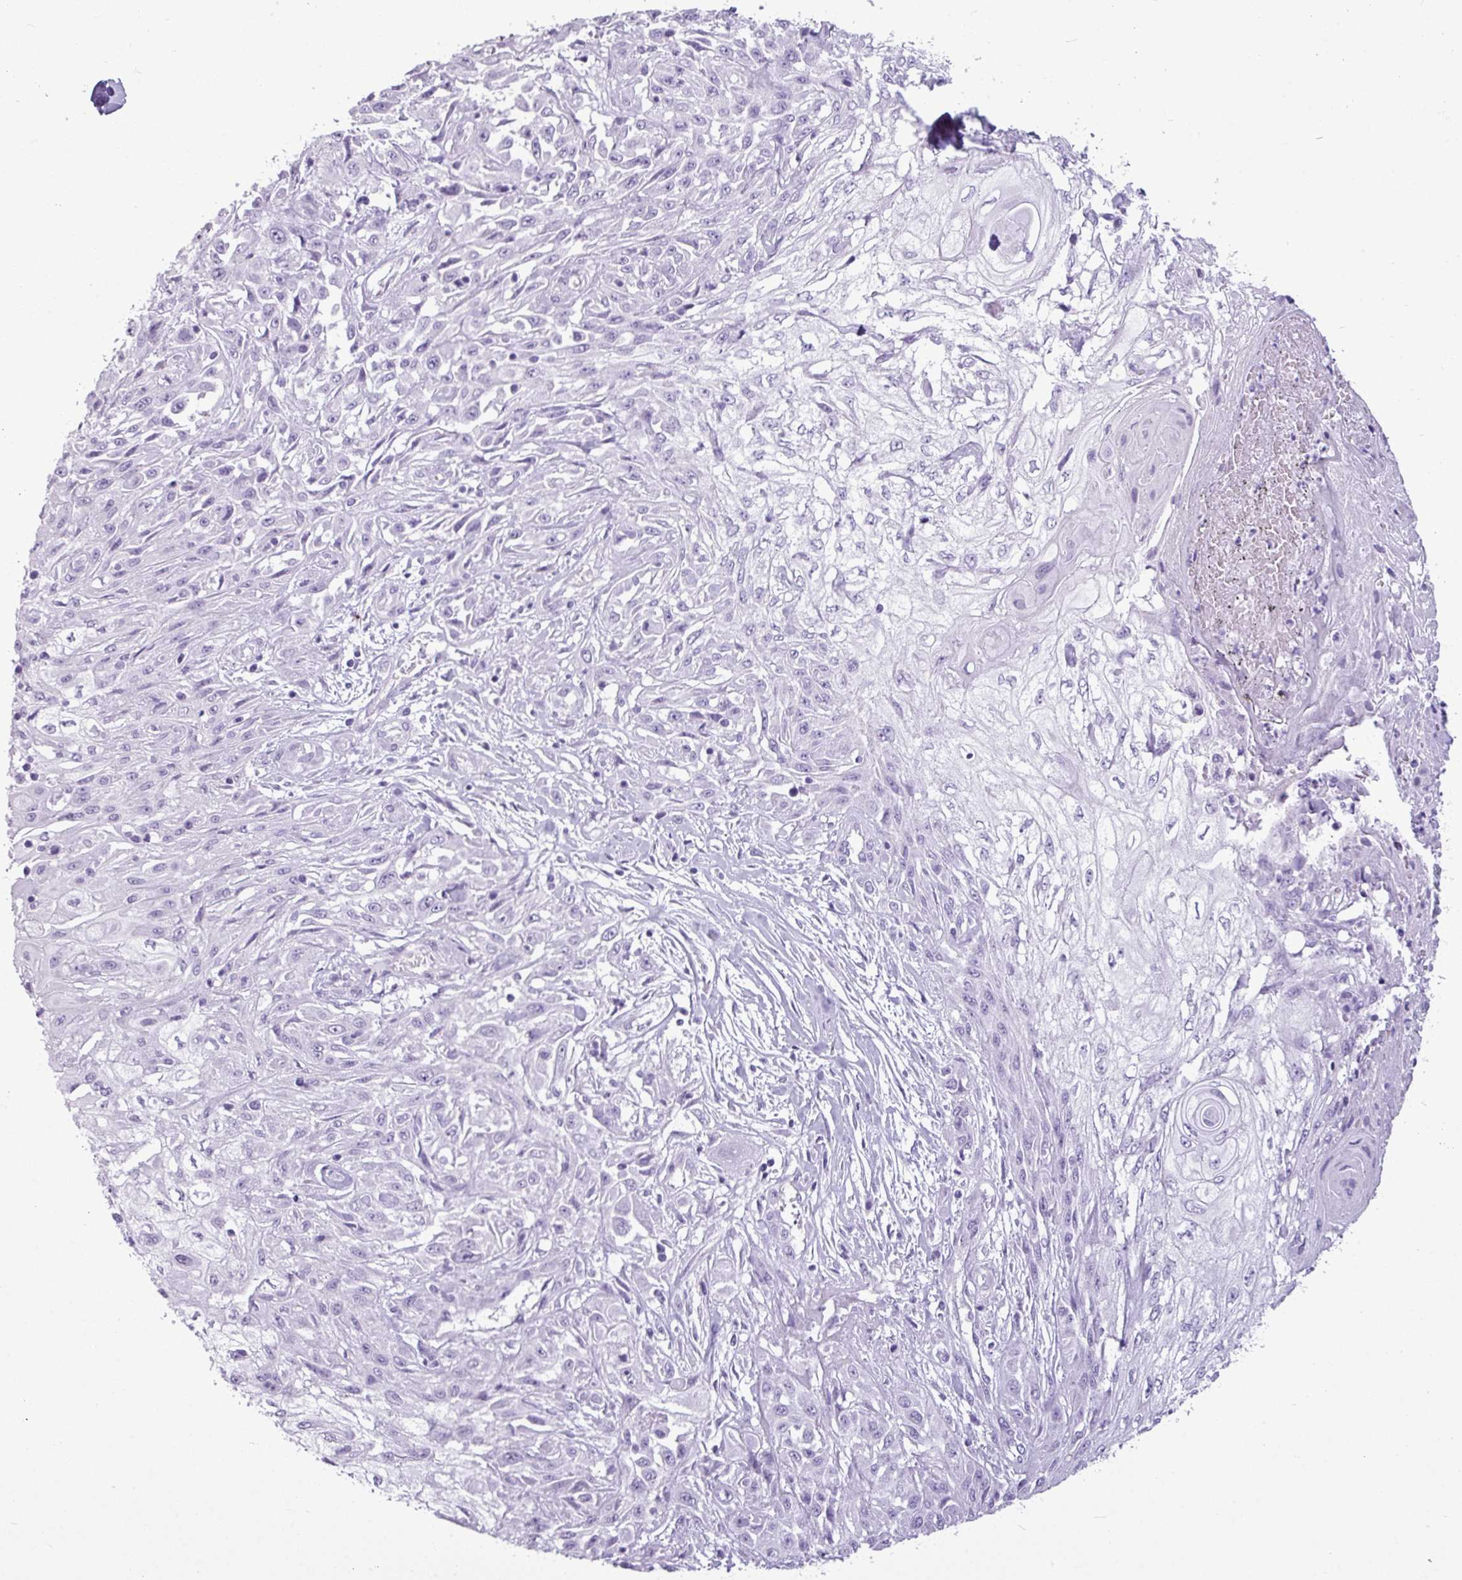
{"staining": {"intensity": "negative", "quantity": "none", "location": "none"}, "tissue": "skin cancer", "cell_type": "Tumor cells", "image_type": "cancer", "snomed": [{"axis": "morphology", "description": "Squamous cell carcinoma, NOS"}, {"axis": "morphology", "description": "Squamous cell carcinoma, metastatic, NOS"}, {"axis": "topography", "description": "Skin"}, {"axis": "topography", "description": "Lymph node"}], "caption": "The immunohistochemistry (IHC) photomicrograph has no significant staining in tumor cells of skin cancer tissue.", "gene": "AMY1B", "patient": {"sex": "male", "age": 75}}